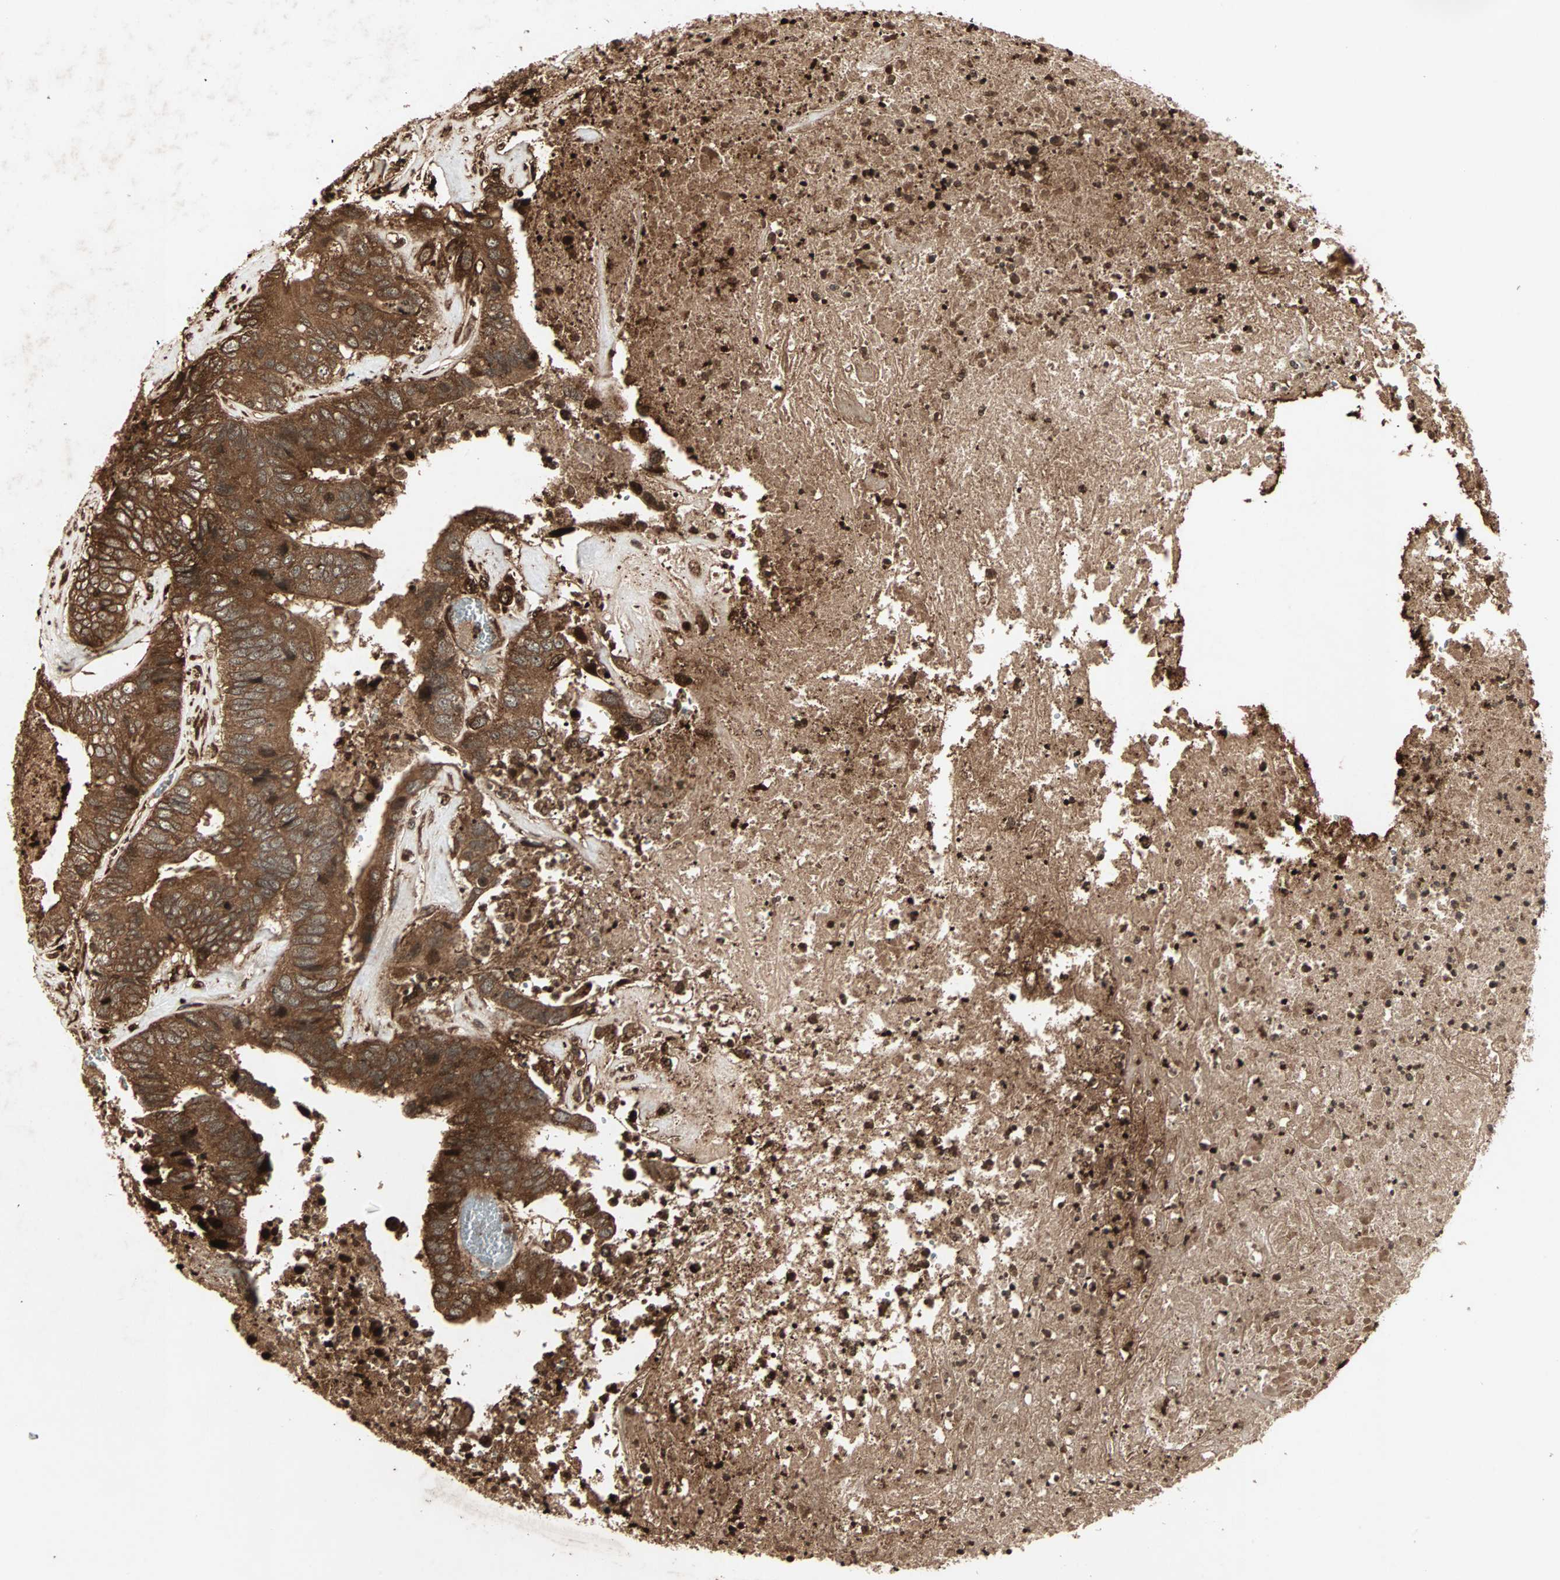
{"staining": {"intensity": "strong", "quantity": ">75%", "location": "cytoplasmic/membranous"}, "tissue": "colorectal cancer", "cell_type": "Tumor cells", "image_type": "cancer", "snomed": [{"axis": "morphology", "description": "Adenocarcinoma, NOS"}, {"axis": "topography", "description": "Rectum"}], "caption": "Protein expression analysis of colorectal adenocarcinoma displays strong cytoplasmic/membranous expression in approximately >75% of tumor cells.", "gene": "RFFL", "patient": {"sex": "male", "age": 55}}